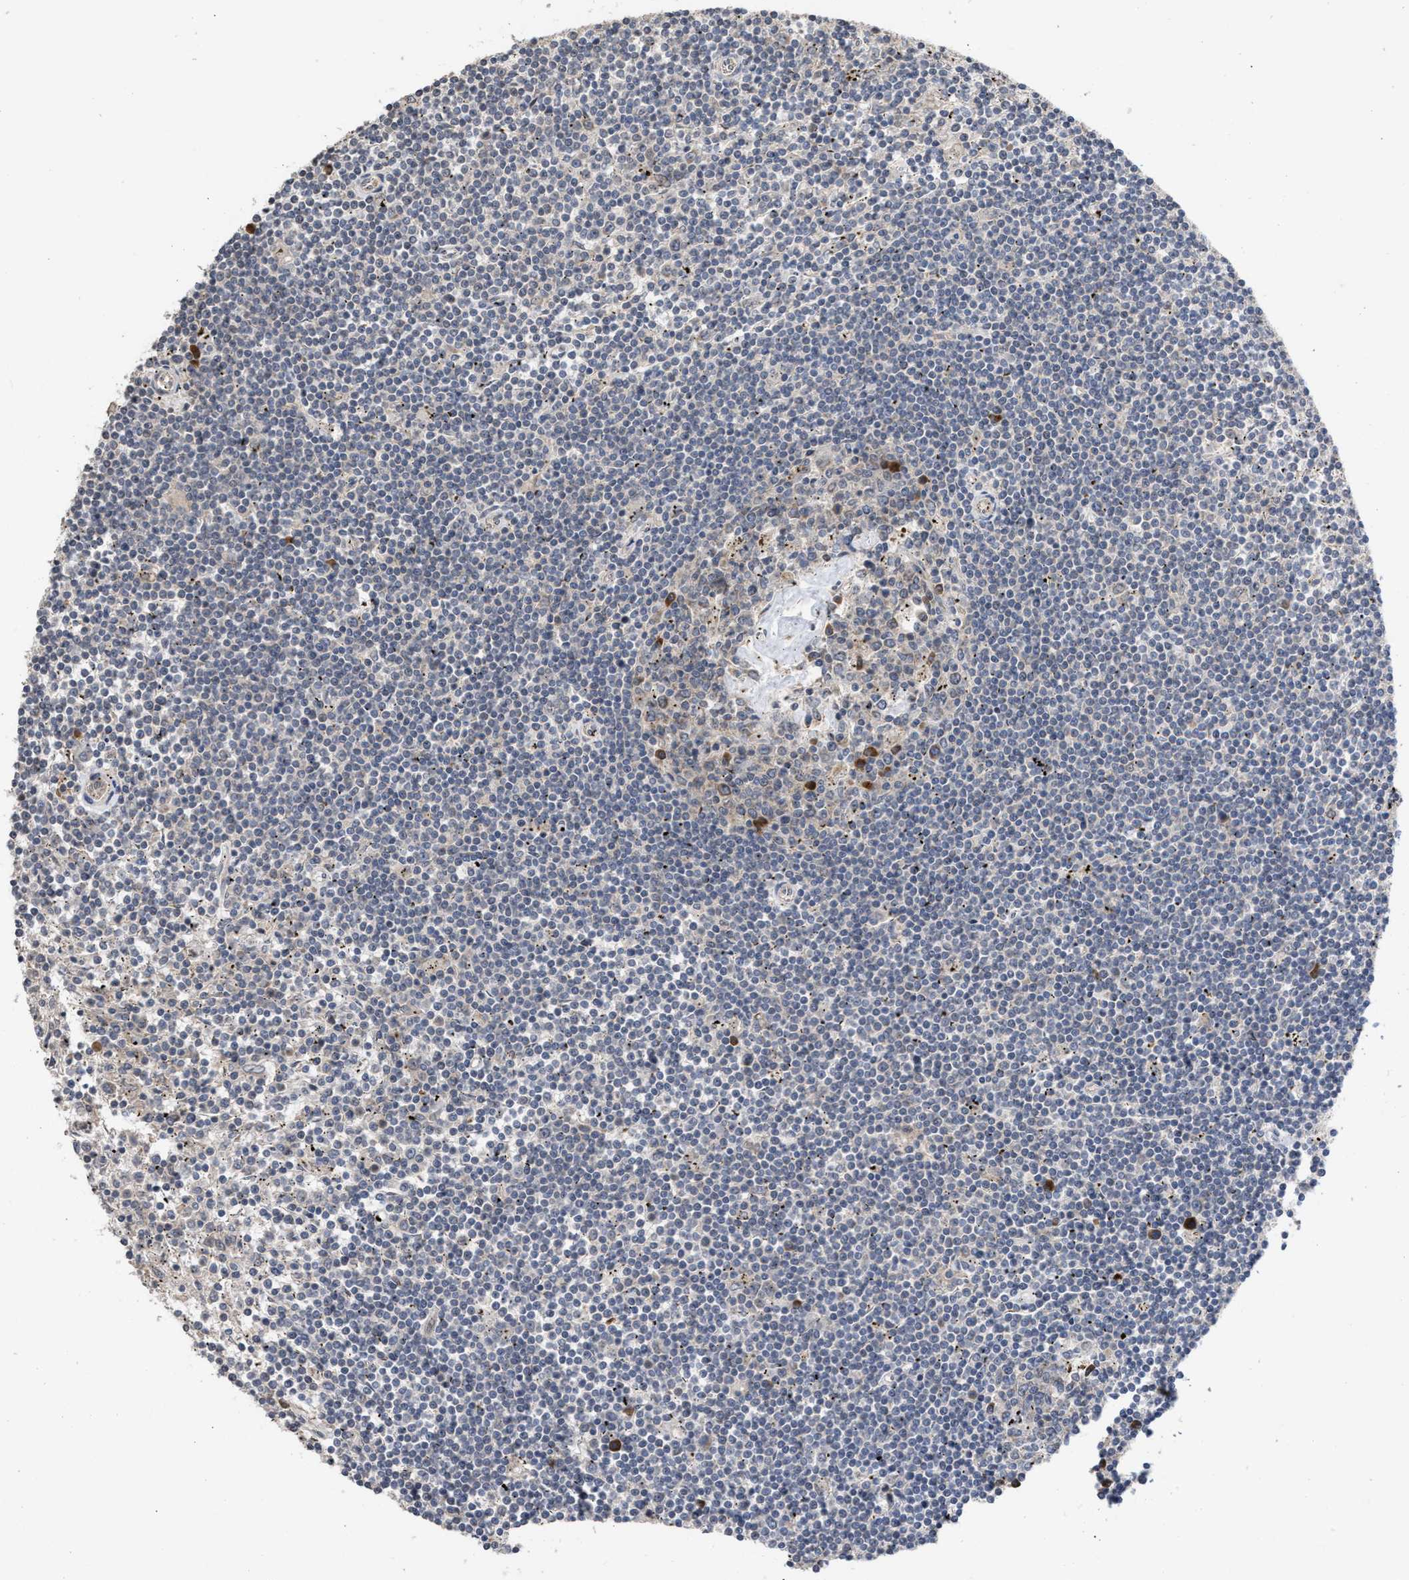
{"staining": {"intensity": "negative", "quantity": "none", "location": "none"}, "tissue": "lymphoma", "cell_type": "Tumor cells", "image_type": "cancer", "snomed": [{"axis": "morphology", "description": "Malignant lymphoma, non-Hodgkin's type, Low grade"}, {"axis": "topography", "description": "Spleen"}], "caption": "Lymphoma was stained to show a protein in brown. There is no significant positivity in tumor cells.", "gene": "SAR1A", "patient": {"sex": "male", "age": 76}}